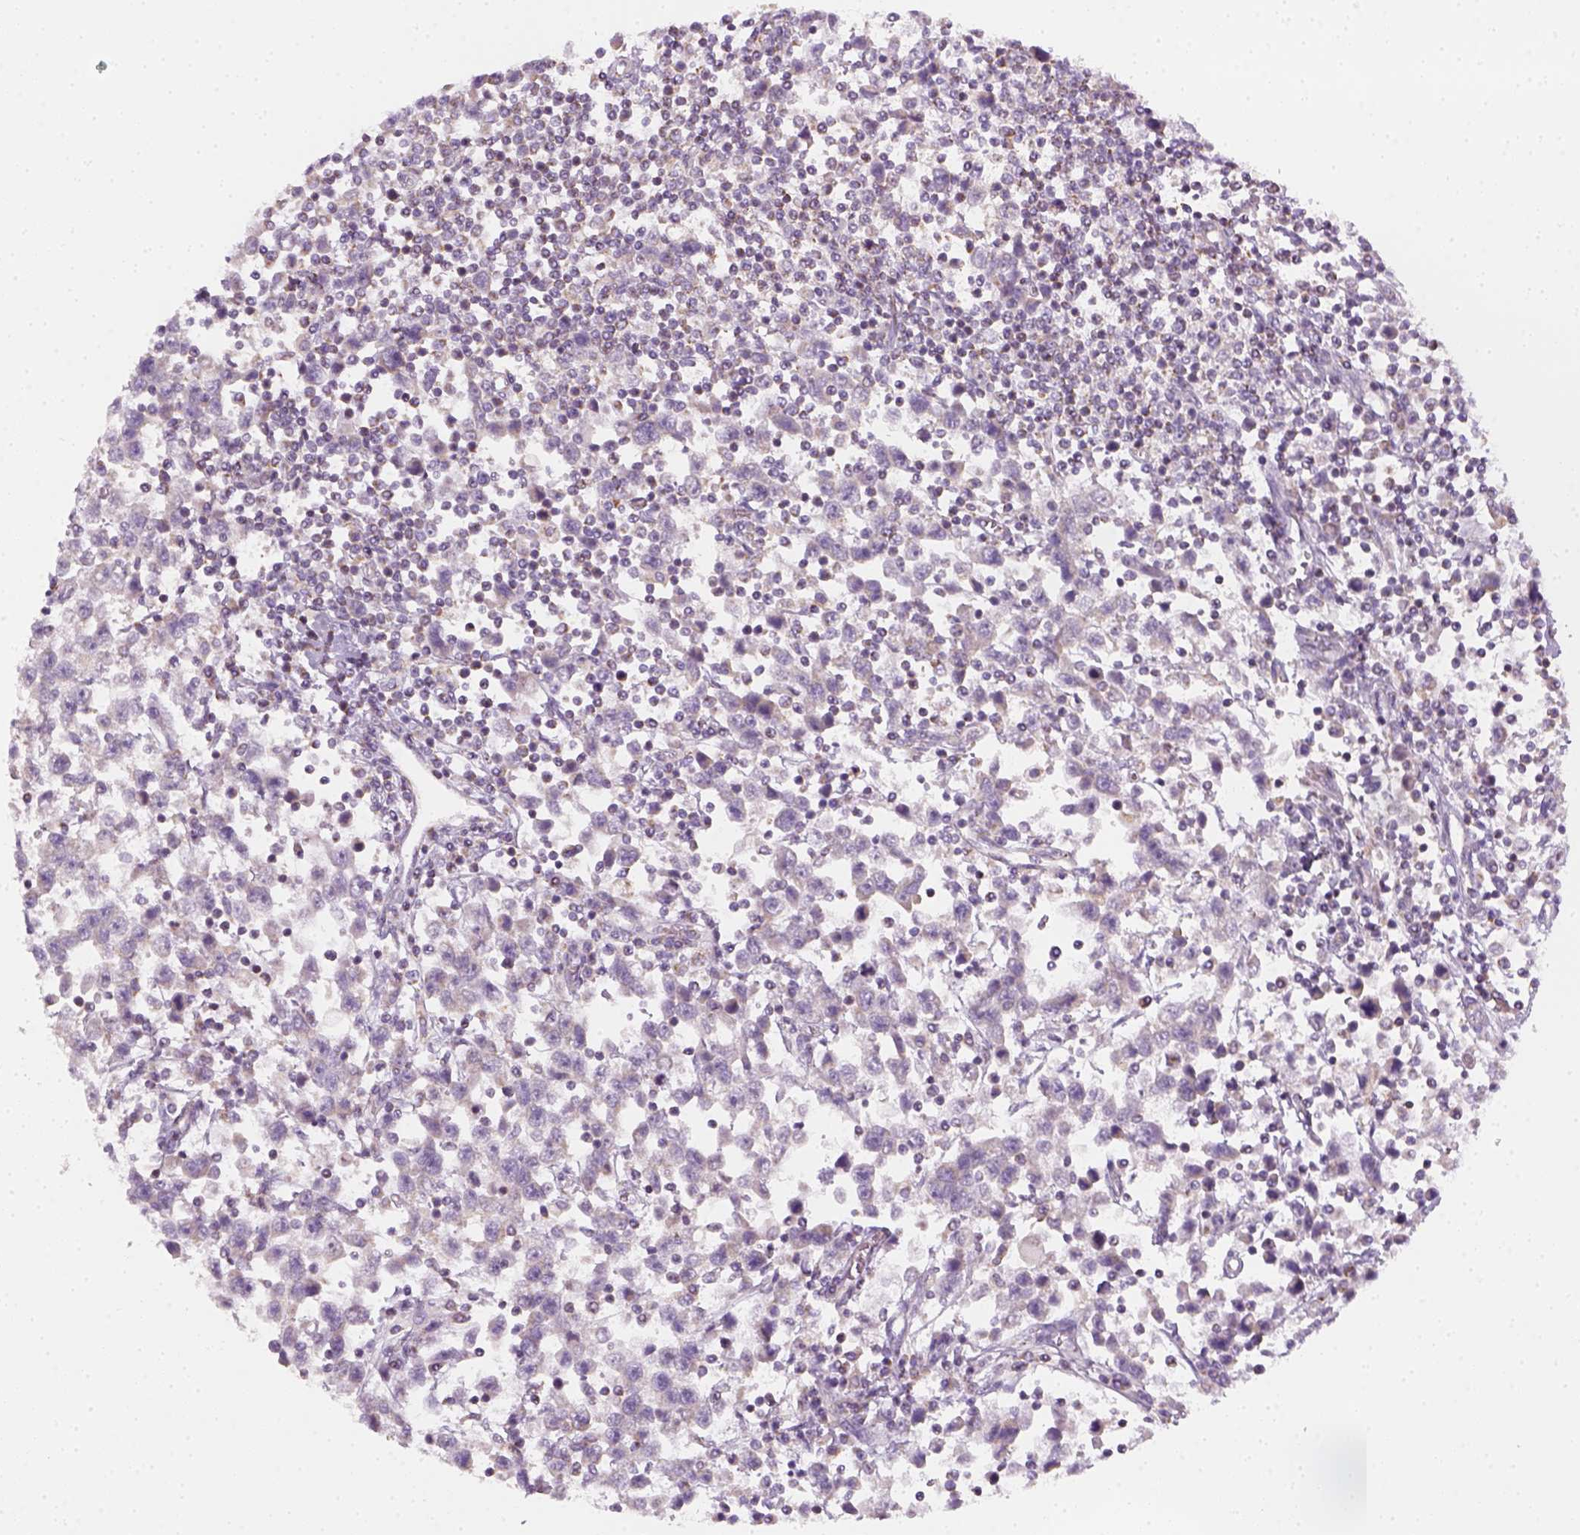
{"staining": {"intensity": "negative", "quantity": "none", "location": "none"}, "tissue": "testis cancer", "cell_type": "Tumor cells", "image_type": "cancer", "snomed": [{"axis": "morphology", "description": "Seminoma, NOS"}, {"axis": "topography", "description": "Testis"}], "caption": "Immunohistochemistry histopathology image of neoplastic tissue: human testis cancer (seminoma) stained with DAB (3,3'-diaminobenzidine) demonstrates no significant protein staining in tumor cells.", "gene": "AWAT2", "patient": {"sex": "male", "age": 34}}